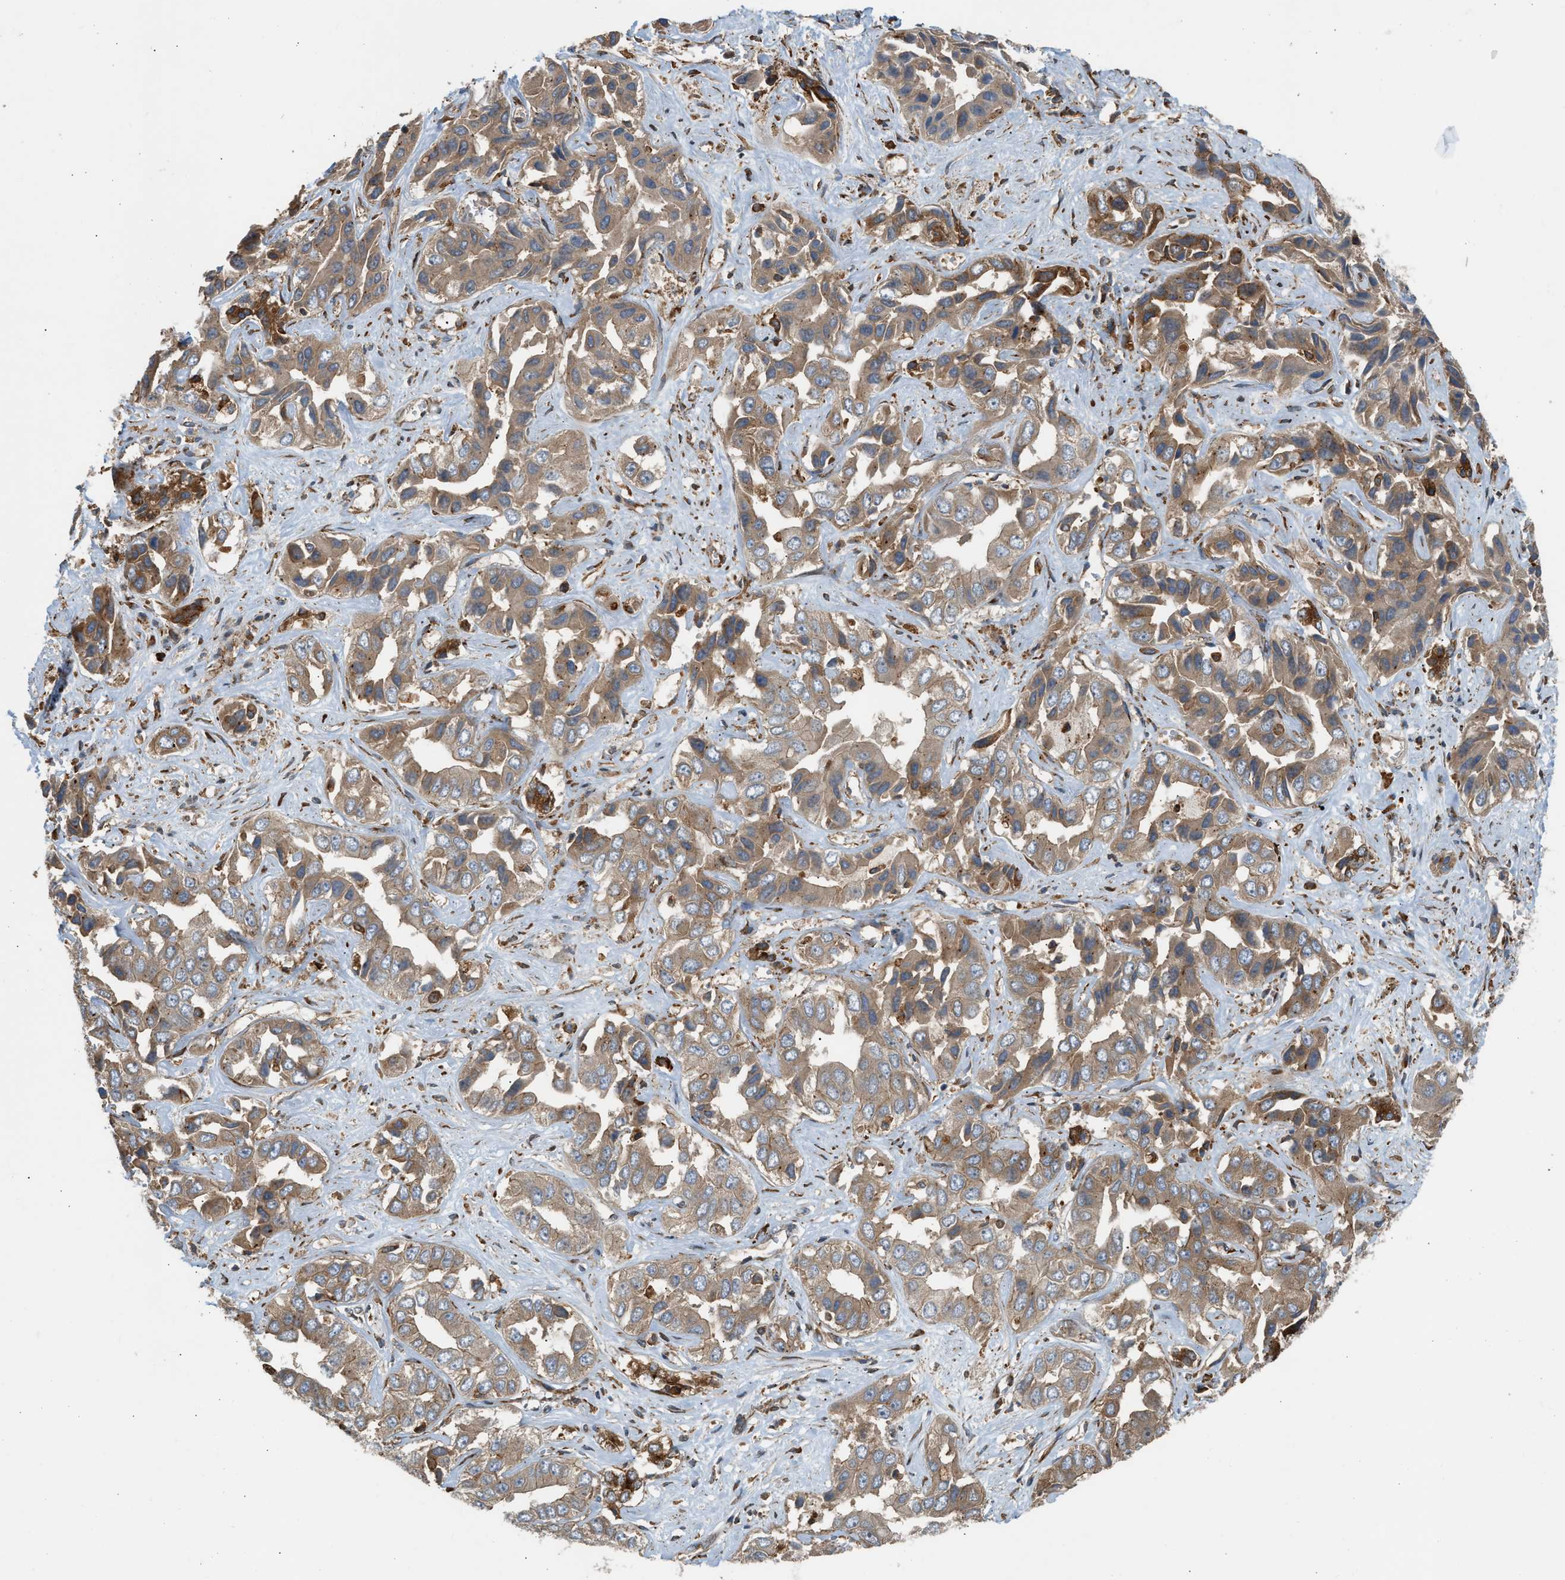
{"staining": {"intensity": "moderate", "quantity": ">75%", "location": "cytoplasmic/membranous"}, "tissue": "liver cancer", "cell_type": "Tumor cells", "image_type": "cancer", "snomed": [{"axis": "morphology", "description": "Cholangiocarcinoma"}, {"axis": "topography", "description": "Liver"}], "caption": "Liver cancer stained with DAB (3,3'-diaminobenzidine) IHC demonstrates medium levels of moderate cytoplasmic/membranous positivity in approximately >75% of tumor cells. (Brightfield microscopy of DAB IHC at high magnification).", "gene": "BAIAP2L1", "patient": {"sex": "female", "age": 52}}